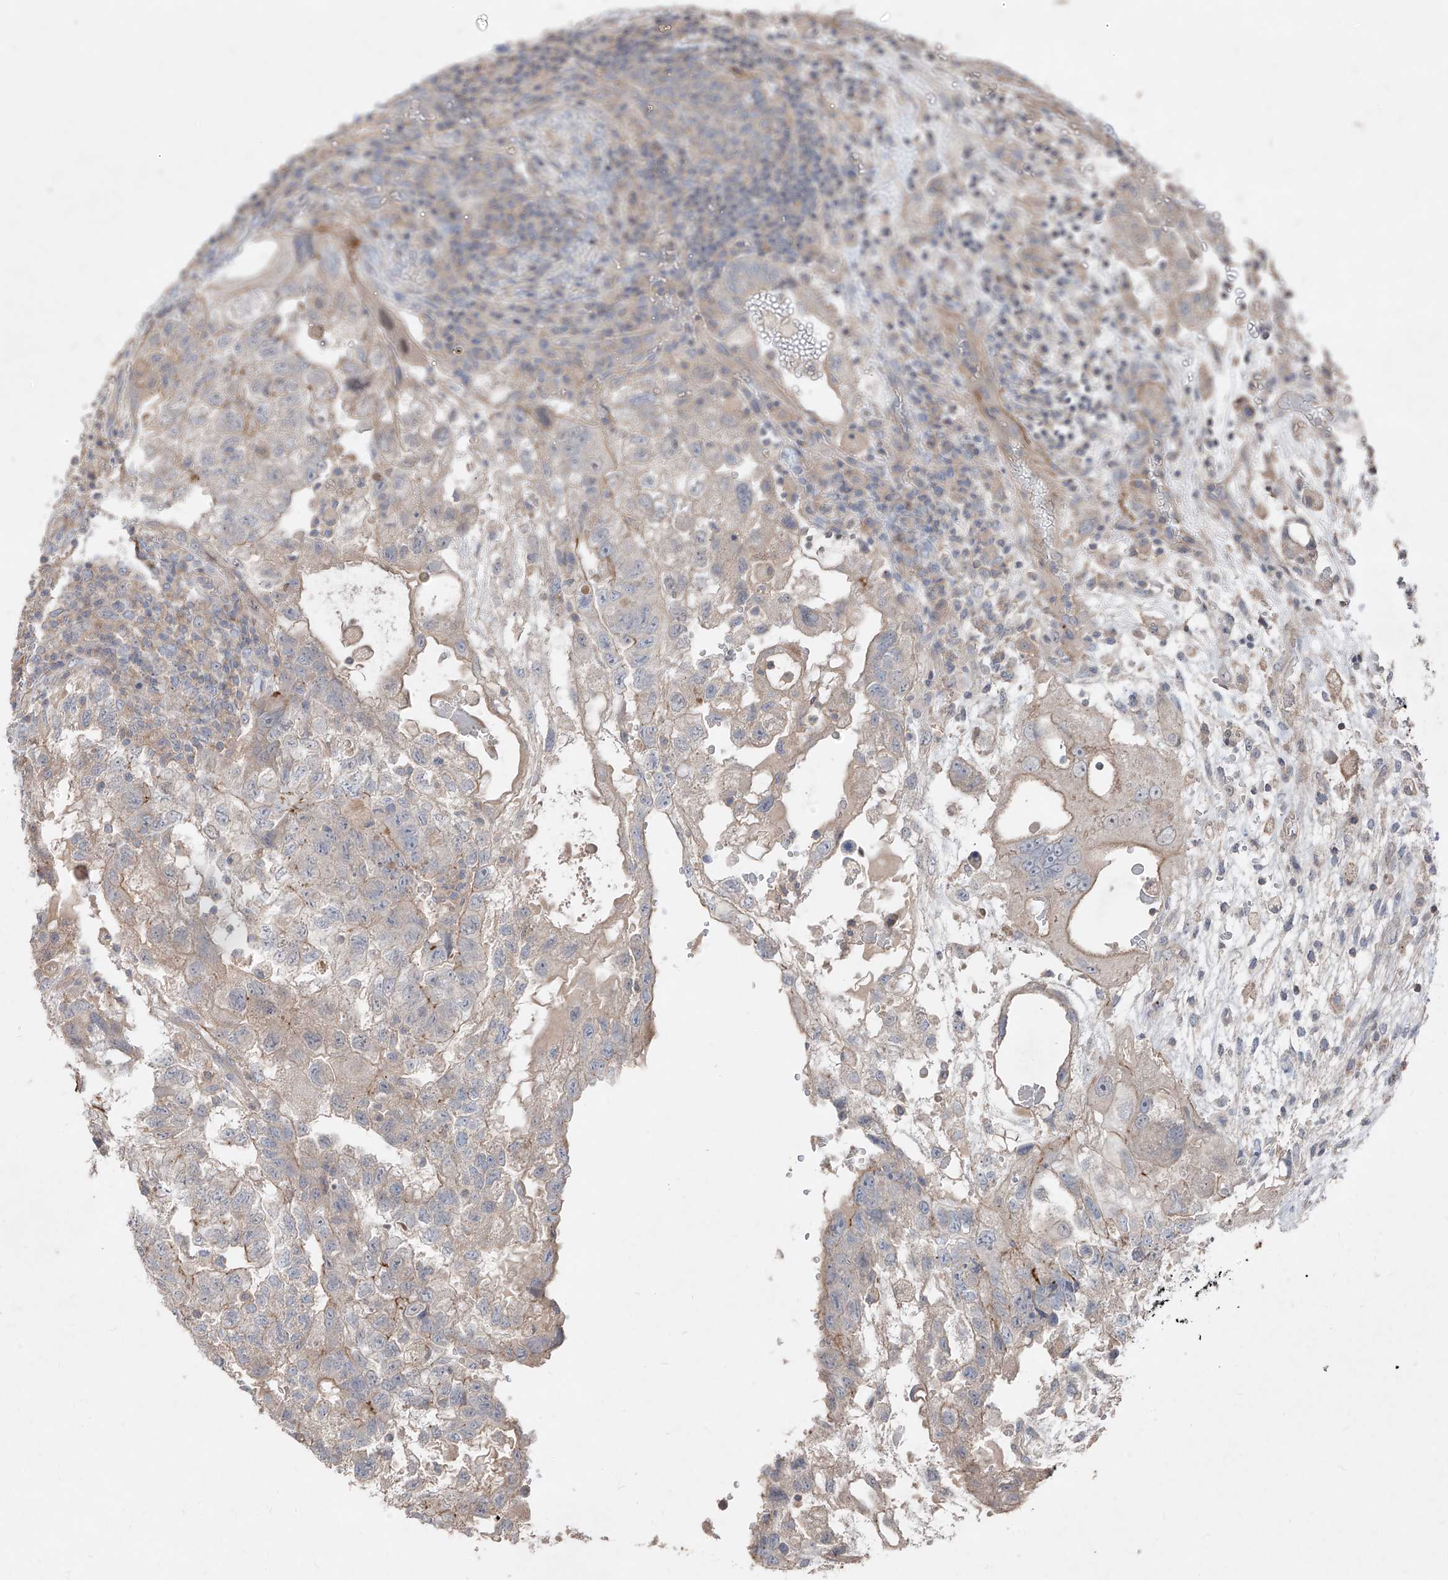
{"staining": {"intensity": "weak", "quantity": "<25%", "location": "cytoplasmic/membranous"}, "tissue": "testis cancer", "cell_type": "Tumor cells", "image_type": "cancer", "snomed": [{"axis": "morphology", "description": "Carcinoma, Embryonal, NOS"}, {"axis": "topography", "description": "Testis"}], "caption": "Immunohistochemistry image of neoplastic tissue: testis cancer (embryonal carcinoma) stained with DAB (3,3'-diaminobenzidine) reveals no significant protein staining in tumor cells.", "gene": "UFD1", "patient": {"sex": "male", "age": 36}}